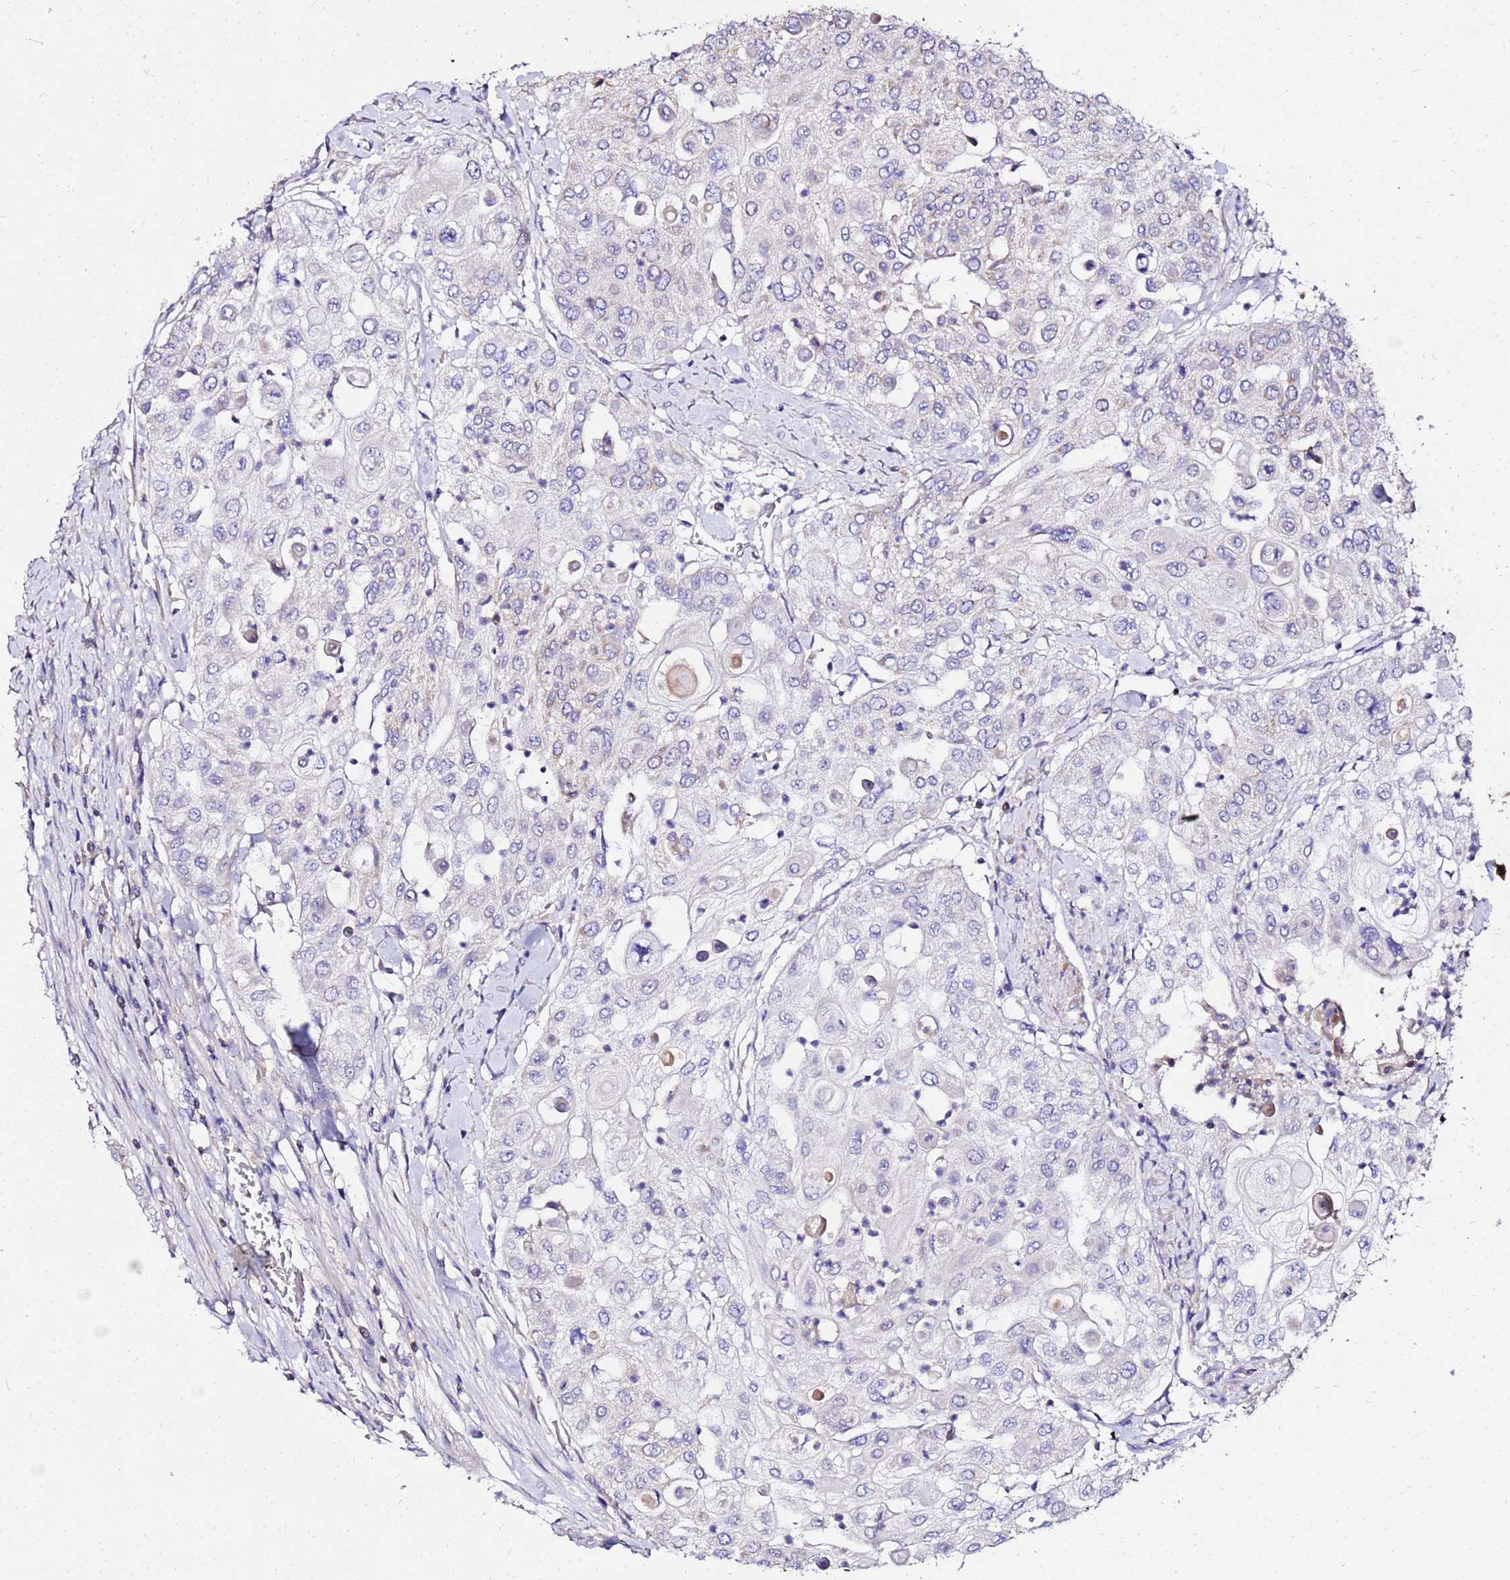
{"staining": {"intensity": "negative", "quantity": "none", "location": "none"}, "tissue": "urothelial cancer", "cell_type": "Tumor cells", "image_type": "cancer", "snomed": [{"axis": "morphology", "description": "Urothelial carcinoma, High grade"}, {"axis": "topography", "description": "Urinary bladder"}], "caption": "Protein analysis of urothelial carcinoma (high-grade) demonstrates no significant staining in tumor cells.", "gene": "COX14", "patient": {"sex": "female", "age": 79}}